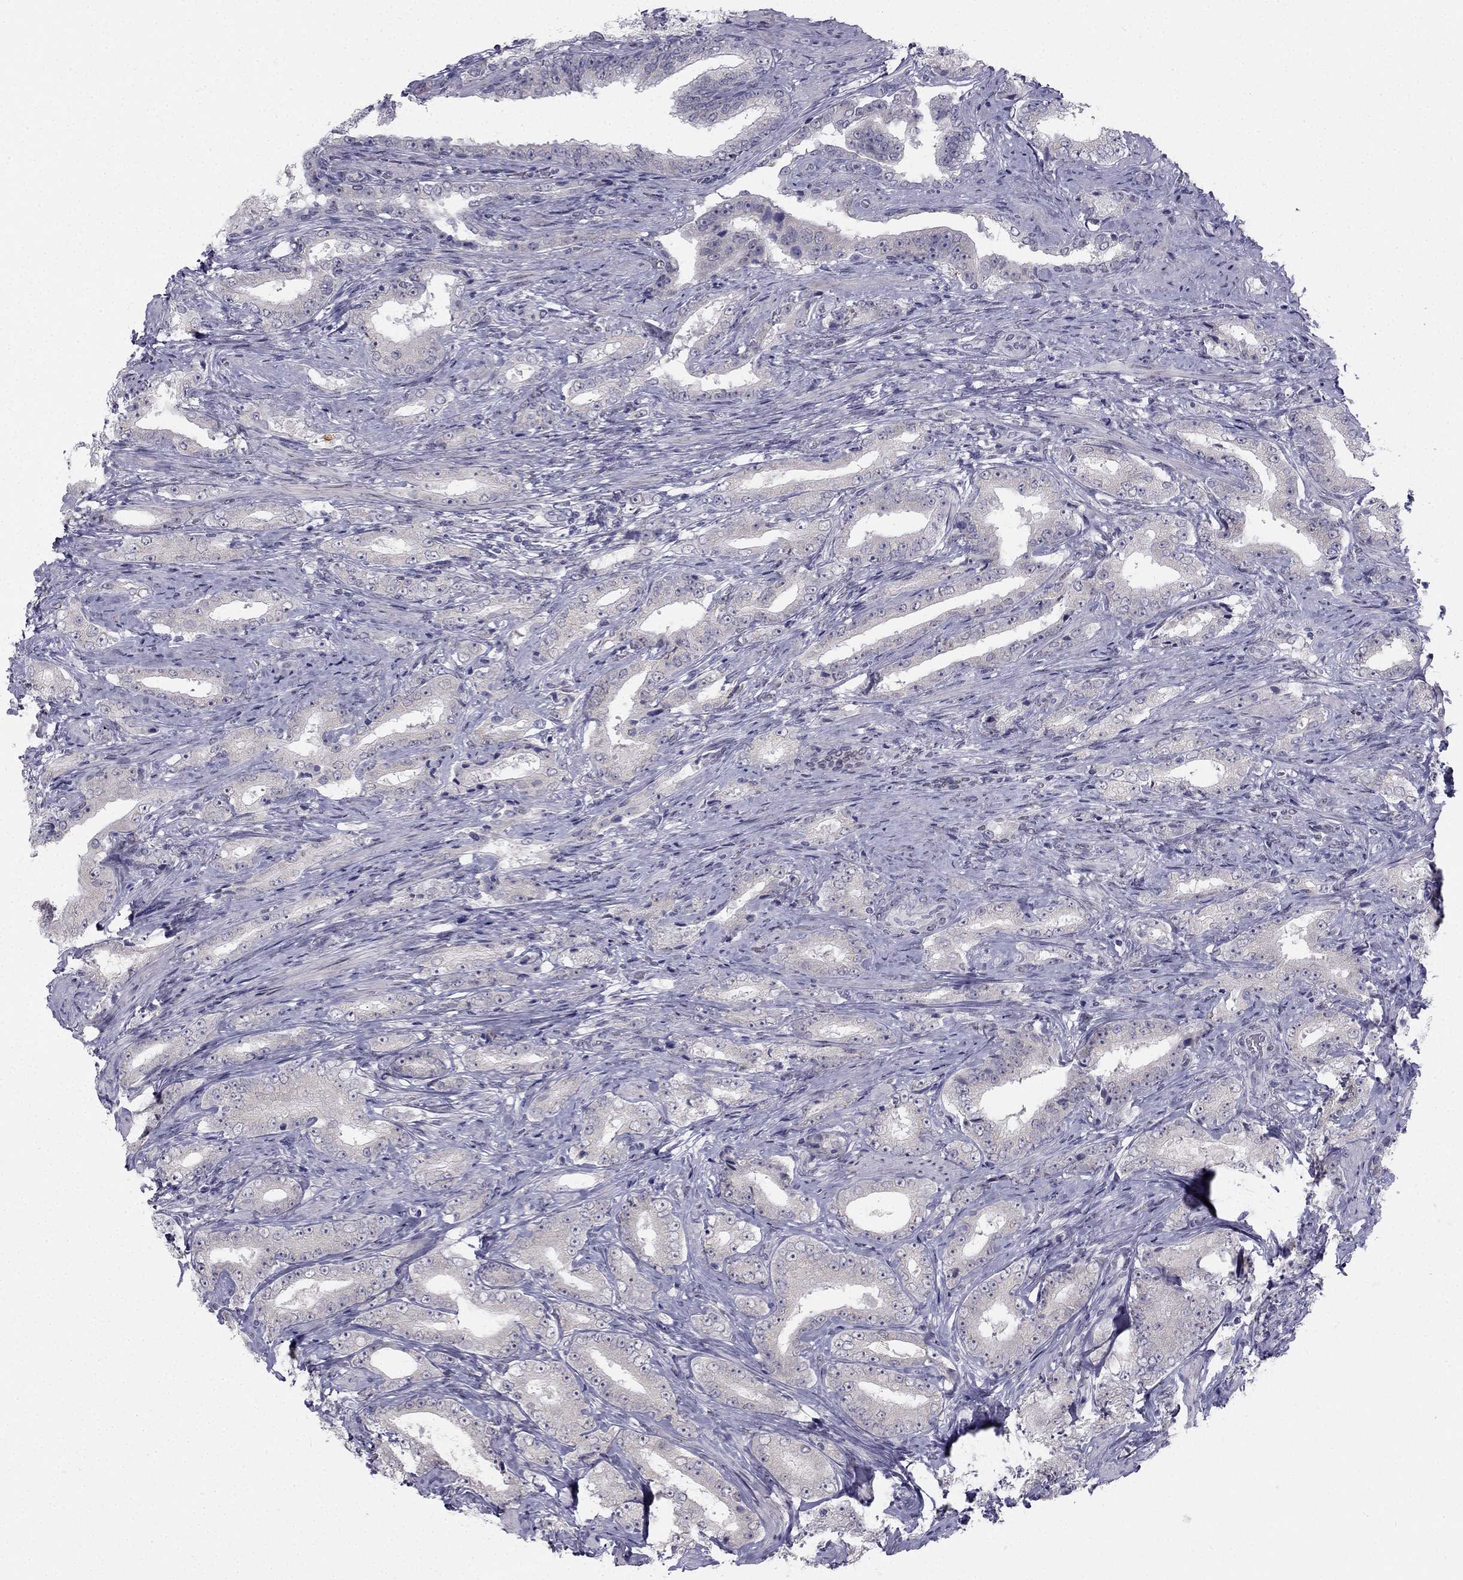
{"staining": {"intensity": "weak", "quantity": "<25%", "location": "cytoplasmic/membranous"}, "tissue": "prostate cancer", "cell_type": "Tumor cells", "image_type": "cancer", "snomed": [{"axis": "morphology", "description": "Adenocarcinoma, Low grade"}, {"axis": "topography", "description": "Prostate and seminal vesicle, NOS"}], "caption": "A photomicrograph of prostate cancer stained for a protein demonstrates no brown staining in tumor cells.", "gene": "TRPS1", "patient": {"sex": "male", "age": 61}}